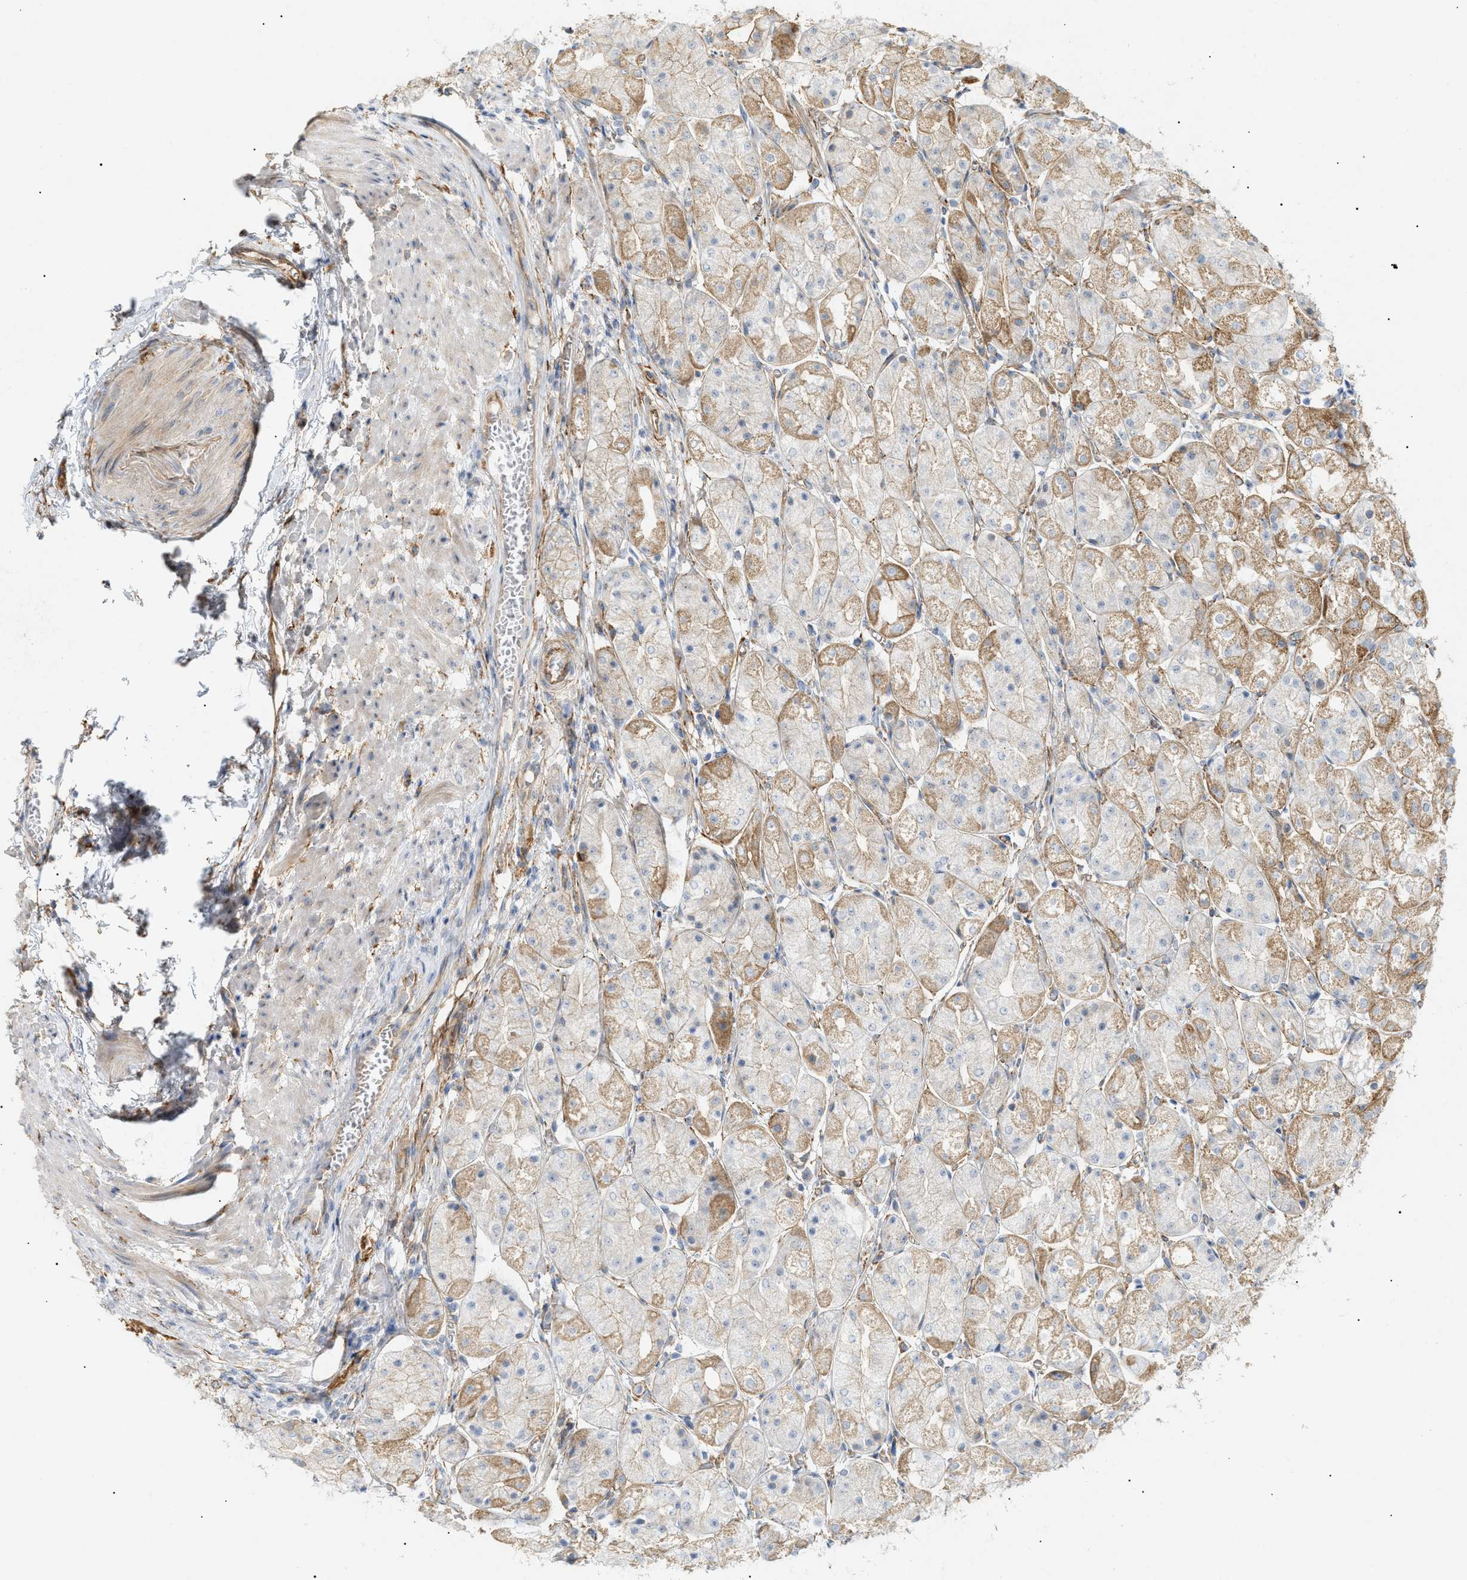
{"staining": {"intensity": "moderate", "quantity": "25%-75%", "location": "cytoplasmic/membranous"}, "tissue": "stomach", "cell_type": "Glandular cells", "image_type": "normal", "snomed": [{"axis": "morphology", "description": "Normal tissue, NOS"}, {"axis": "topography", "description": "Stomach, upper"}], "caption": "A medium amount of moderate cytoplasmic/membranous expression is seen in about 25%-75% of glandular cells in benign stomach. The protein of interest is stained brown, and the nuclei are stained in blue (DAB (3,3'-diaminobenzidine) IHC with brightfield microscopy, high magnification).", "gene": "ZFHX2", "patient": {"sex": "male", "age": 72}}